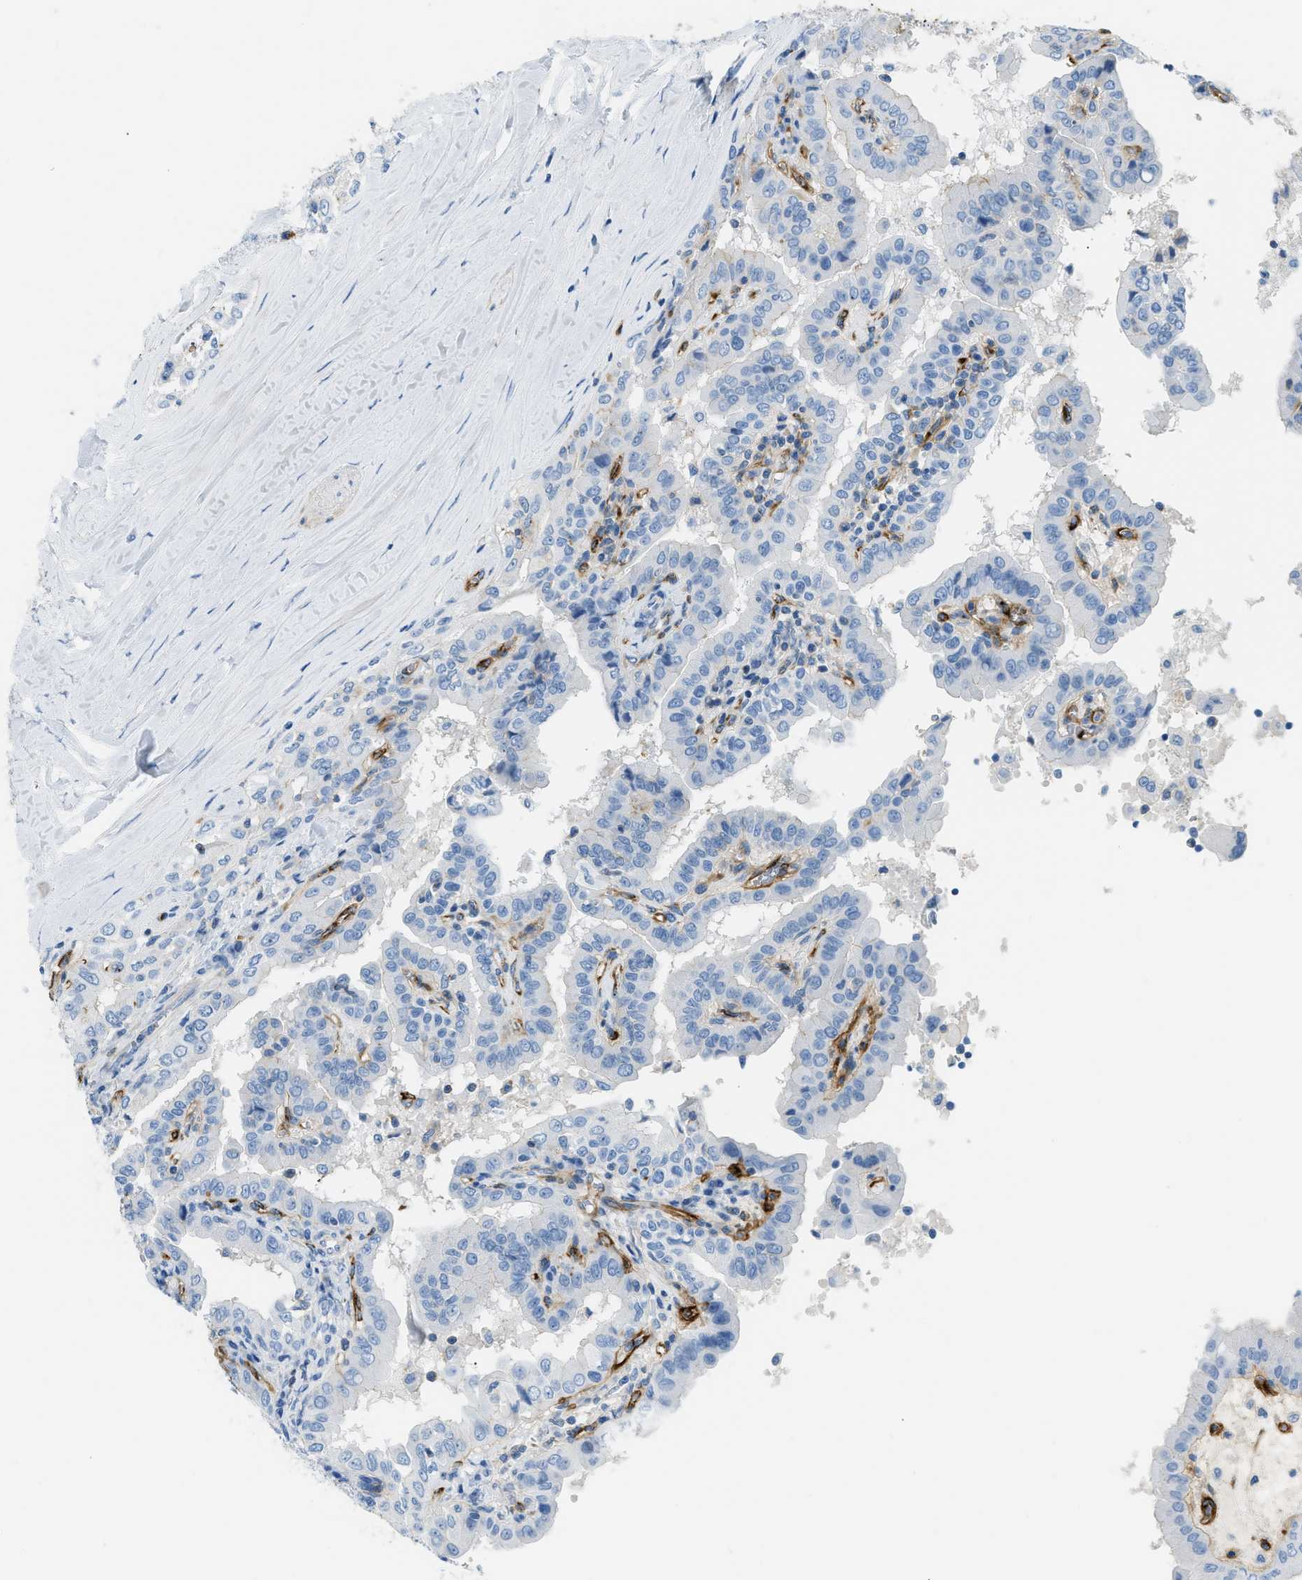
{"staining": {"intensity": "negative", "quantity": "none", "location": "none"}, "tissue": "thyroid cancer", "cell_type": "Tumor cells", "image_type": "cancer", "snomed": [{"axis": "morphology", "description": "Papillary adenocarcinoma, NOS"}, {"axis": "topography", "description": "Thyroid gland"}], "caption": "Micrograph shows no protein staining in tumor cells of thyroid cancer tissue.", "gene": "COL15A1", "patient": {"sex": "male", "age": 33}}